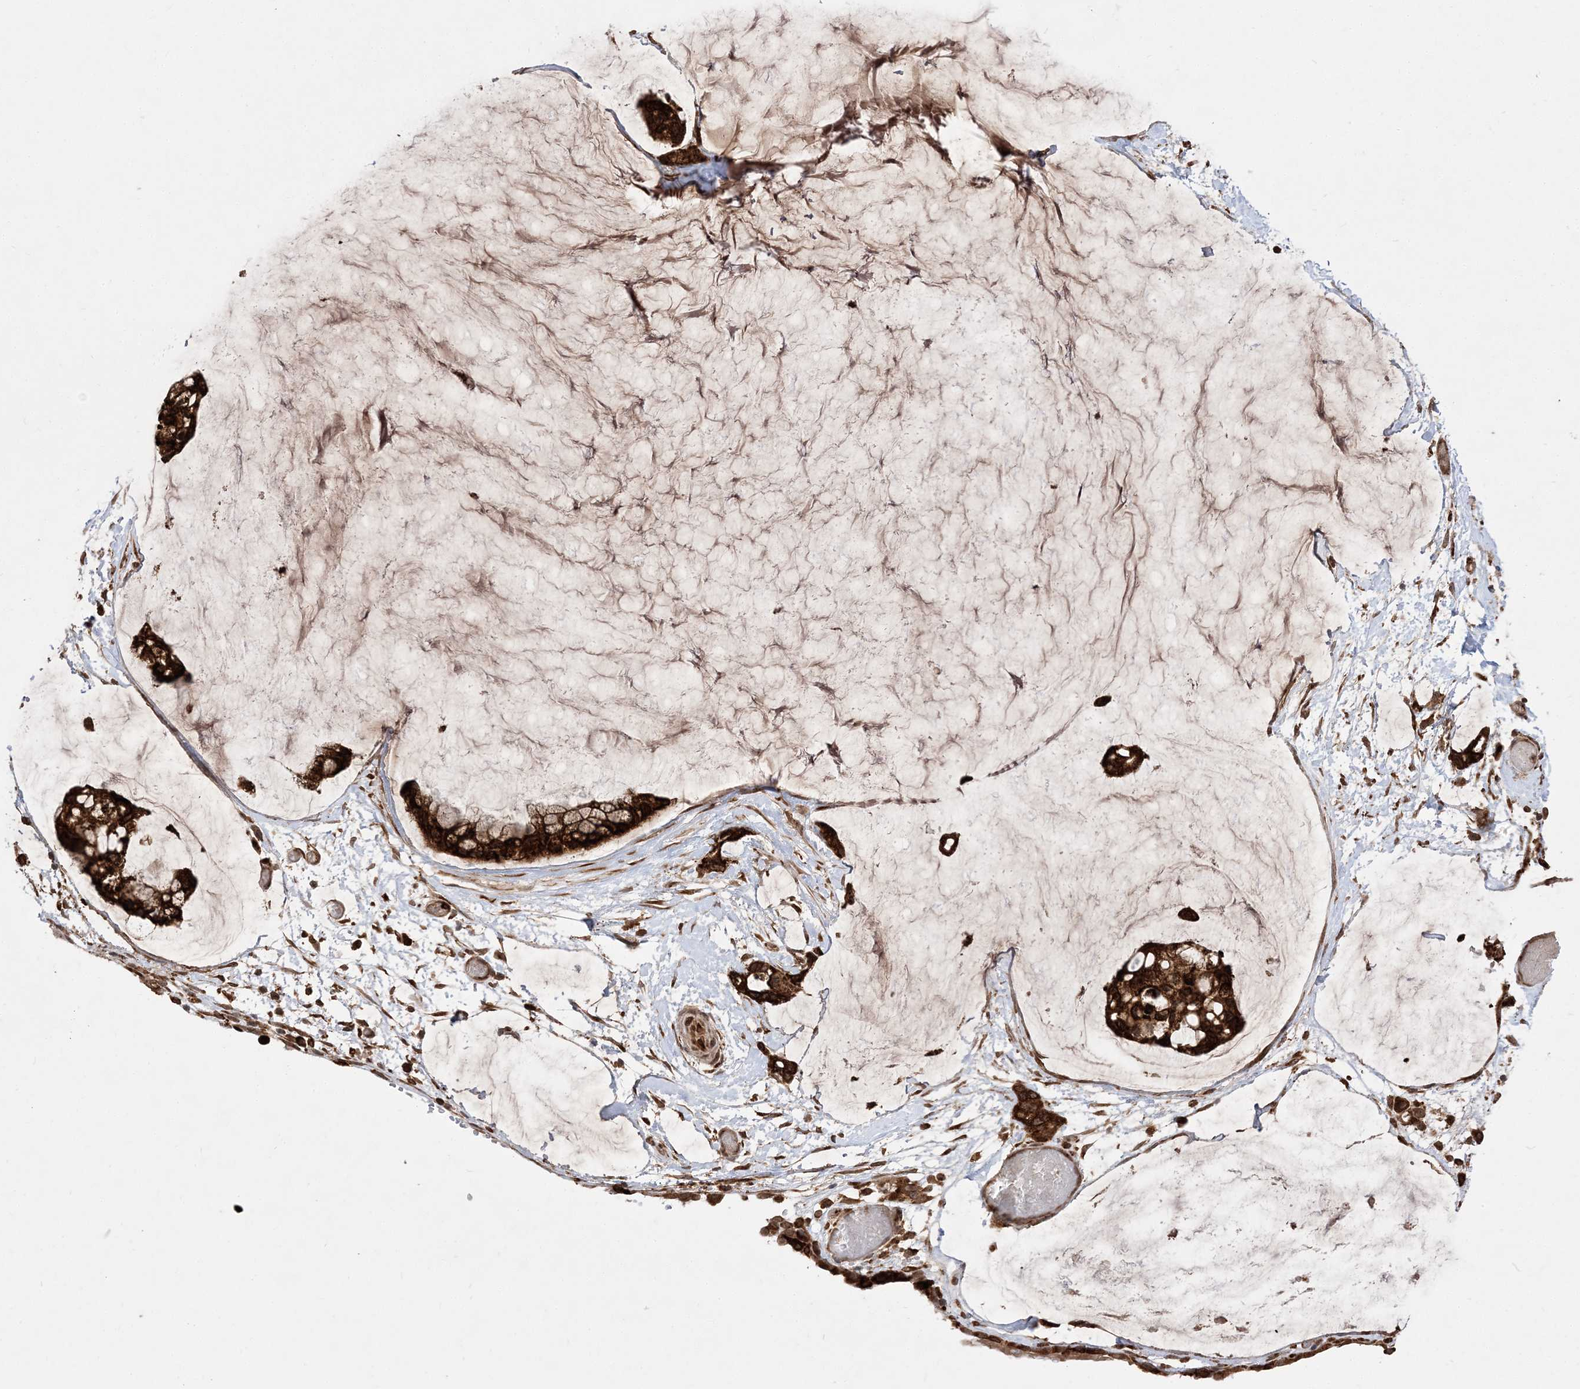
{"staining": {"intensity": "strong", "quantity": ">75%", "location": "cytoplasmic/membranous"}, "tissue": "ovarian cancer", "cell_type": "Tumor cells", "image_type": "cancer", "snomed": [{"axis": "morphology", "description": "Cystadenocarcinoma, mucinous, NOS"}, {"axis": "topography", "description": "Ovary"}], "caption": "Ovarian mucinous cystadenocarcinoma was stained to show a protein in brown. There is high levels of strong cytoplasmic/membranous positivity in approximately >75% of tumor cells. The staining is performed using DAB brown chromogen to label protein expression. The nuclei are counter-stained blue using hematoxylin.", "gene": "EPC2", "patient": {"sex": "female", "age": 39}}